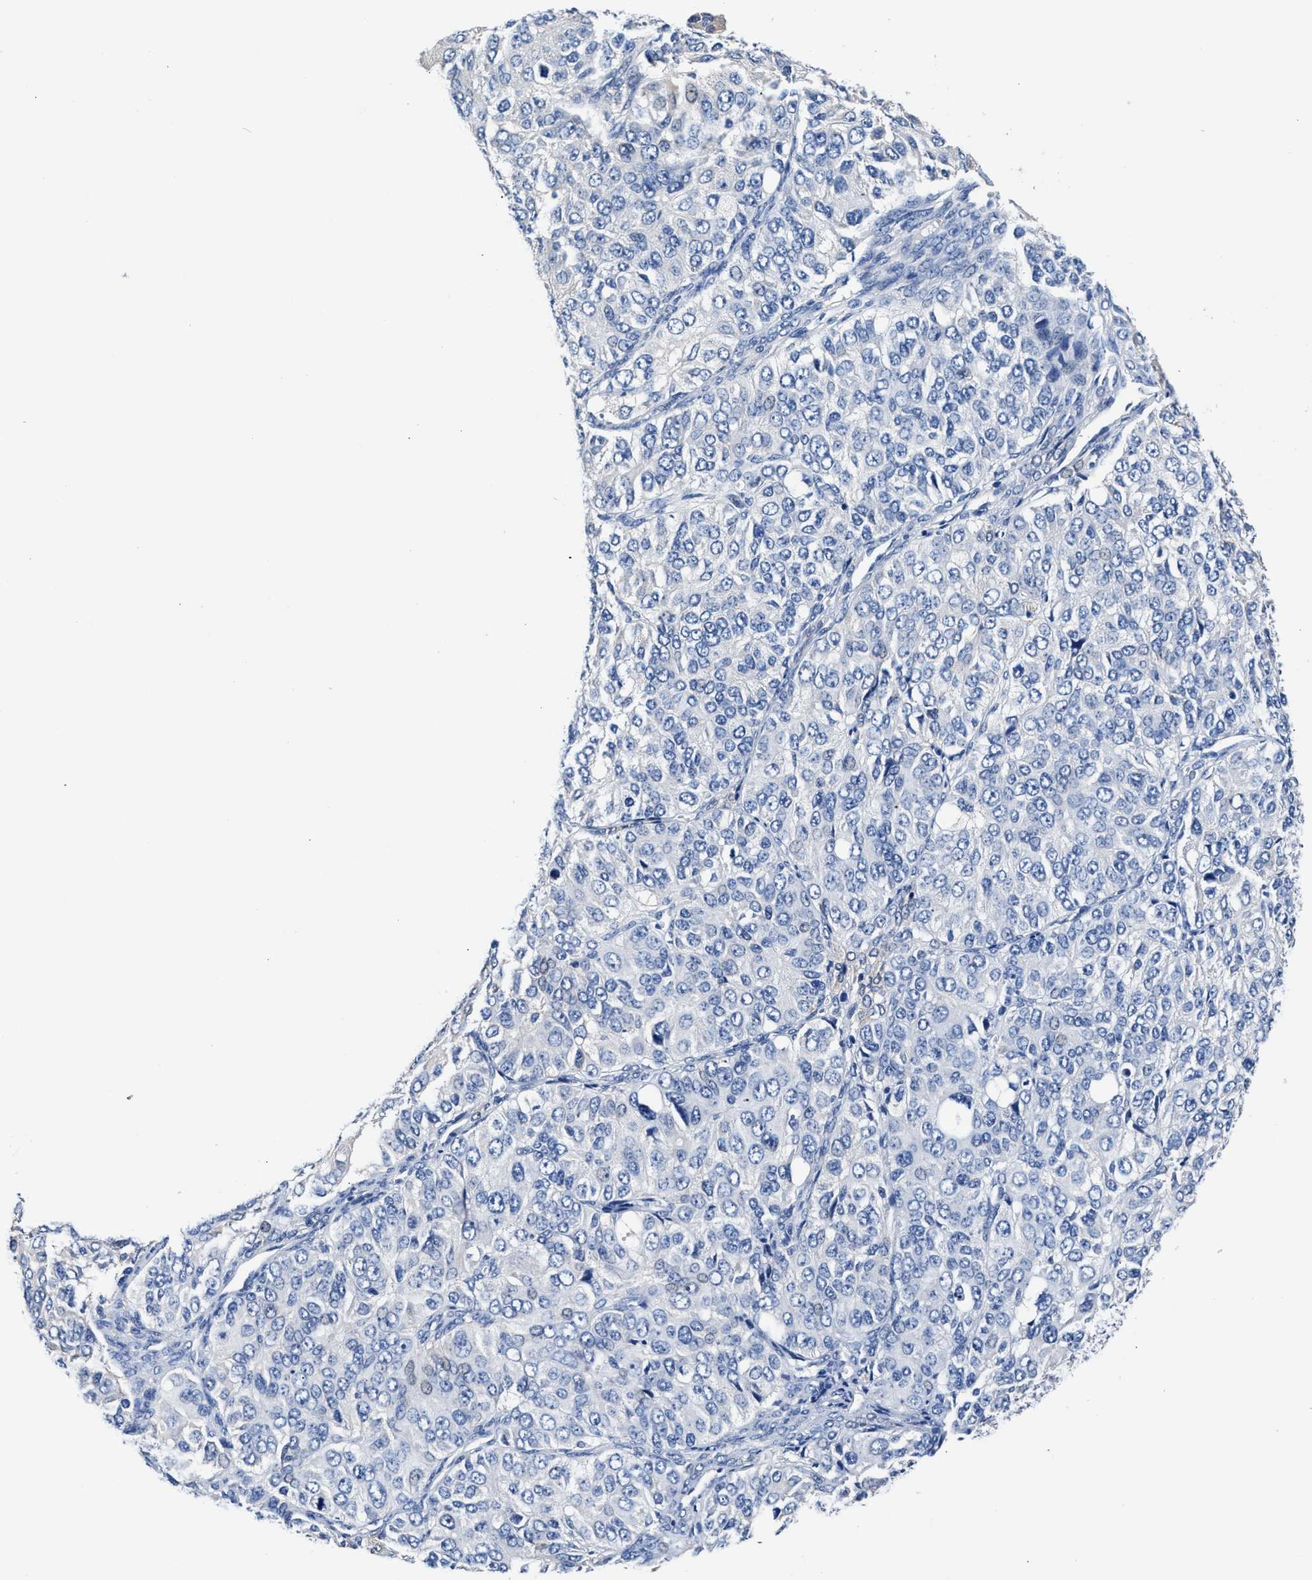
{"staining": {"intensity": "negative", "quantity": "none", "location": "none"}, "tissue": "ovarian cancer", "cell_type": "Tumor cells", "image_type": "cancer", "snomed": [{"axis": "morphology", "description": "Carcinoma, endometroid"}, {"axis": "topography", "description": "Ovary"}], "caption": "Immunohistochemistry photomicrograph of ovarian endometroid carcinoma stained for a protein (brown), which reveals no expression in tumor cells.", "gene": "GSTM1", "patient": {"sex": "female", "age": 51}}